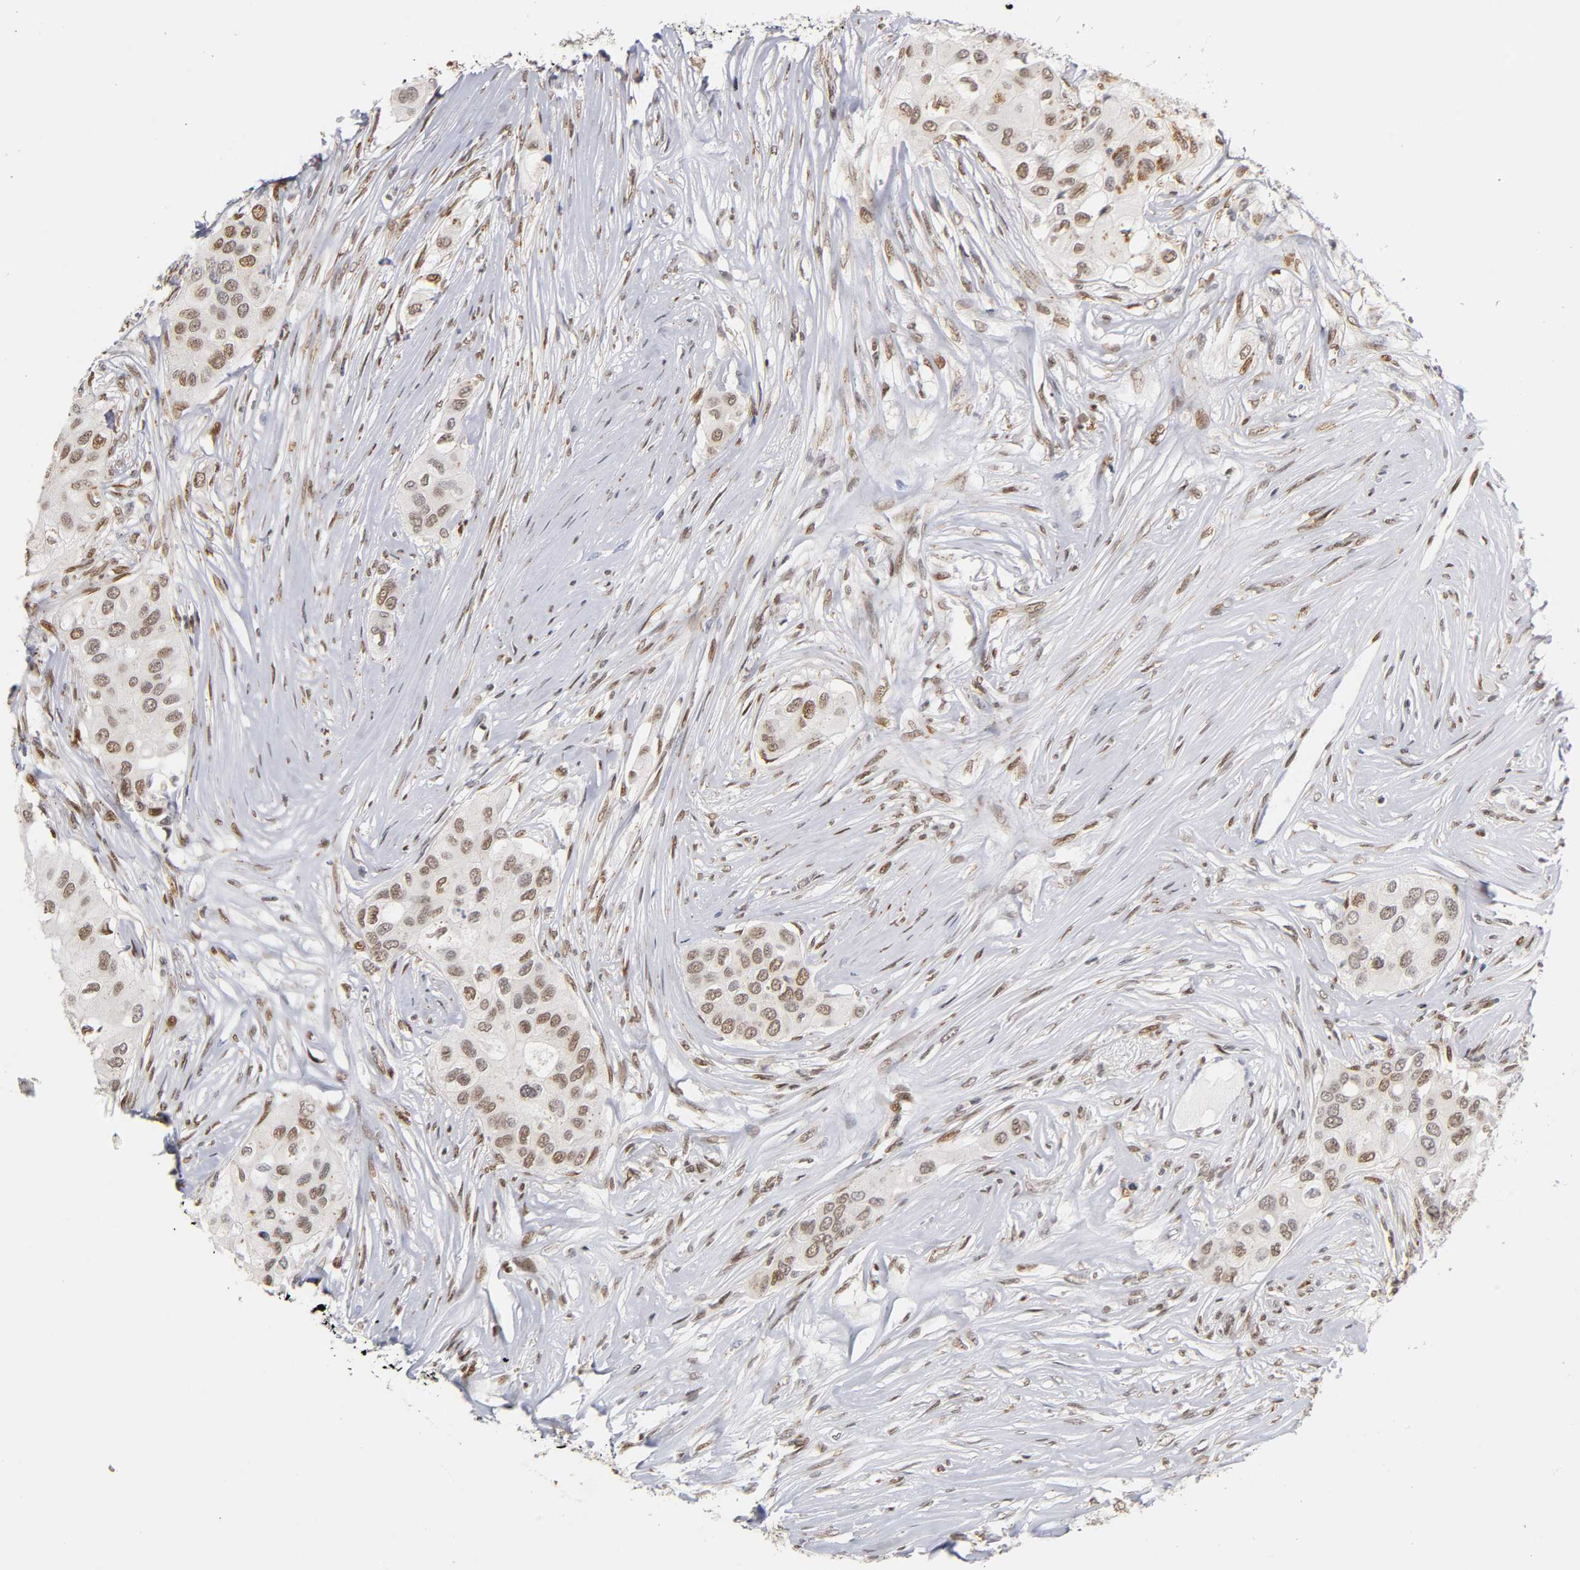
{"staining": {"intensity": "weak", "quantity": ">75%", "location": "nuclear"}, "tissue": "breast cancer", "cell_type": "Tumor cells", "image_type": "cancer", "snomed": [{"axis": "morphology", "description": "Normal tissue, NOS"}, {"axis": "morphology", "description": "Duct carcinoma"}, {"axis": "topography", "description": "Breast"}], "caption": "Immunohistochemical staining of breast cancer shows low levels of weak nuclear expression in about >75% of tumor cells.", "gene": "RUNX1", "patient": {"sex": "female", "age": 49}}